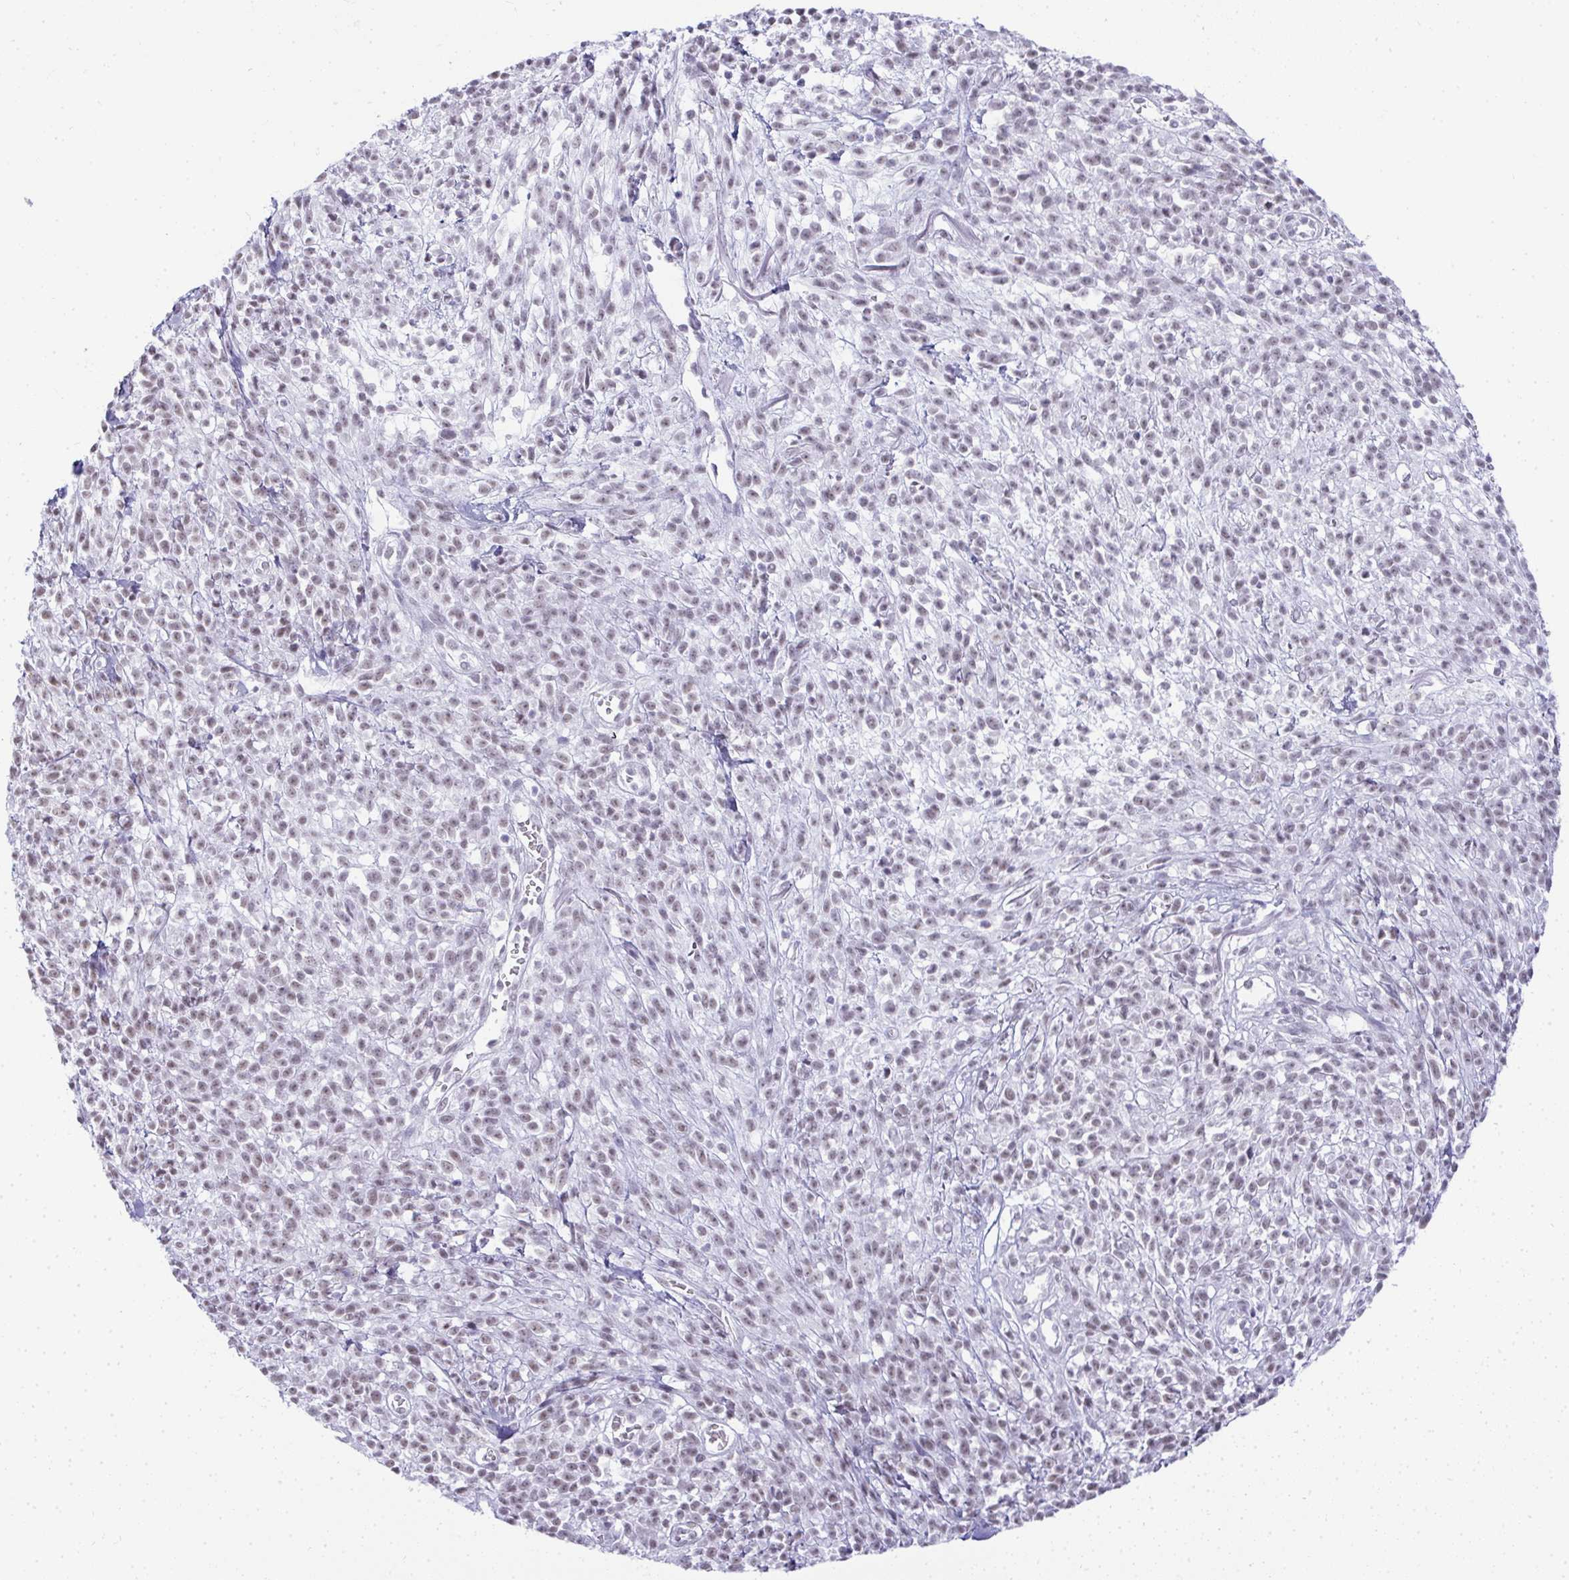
{"staining": {"intensity": "weak", "quantity": "25%-75%", "location": "nuclear"}, "tissue": "melanoma", "cell_type": "Tumor cells", "image_type": "cancer", "snomed": [{"axis": "morphology", "description": "Malignant melanoma, NOS"}, {"axis": "topography", "description": "Skin"}, {"axis": "topography", "description": "Skin of trunk"}], "caption": "A brown stain shows weak nuclear positivity of a protein in malignant melanoma tumor cells. (Stains: DAB (3,3'-diaminobenzidine) in brown, nuclei in blue, Microscopy: brightfield microscopy at high magnification).", "gene": "PLA2G1B", "patient": {"sex": "male", "age": 74}}